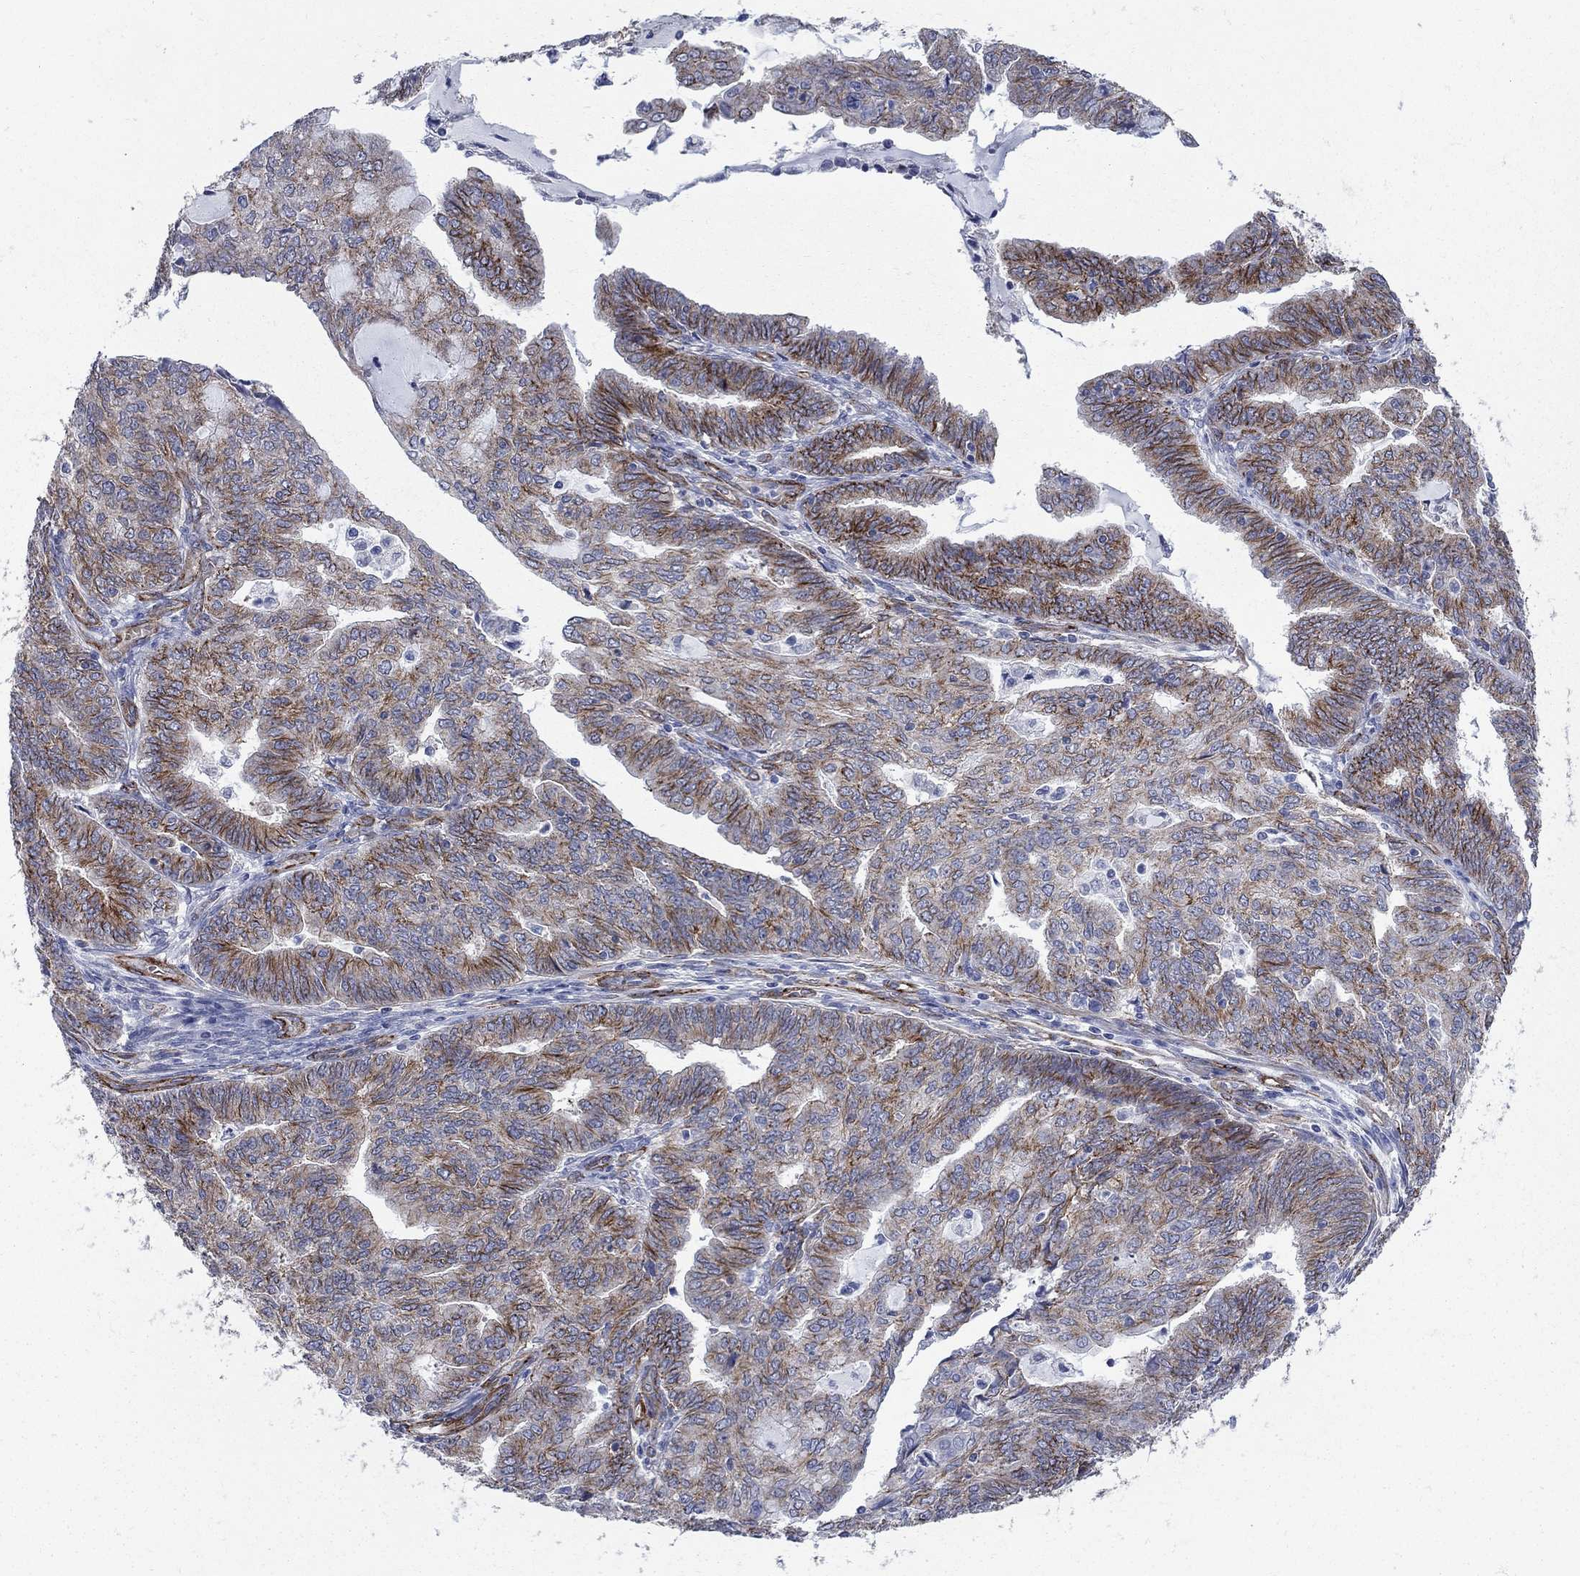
{"staining": {"intensity": "moderate", "quantity": ">75%", "location": "cytoplasmic/membranous"}, "tissue": "endometrial cancer", "cell_type": "Tumor cells", "image_type": "cancer", "snomed": [{"axis": "morphology", "description": "Adenocarcinoma, NOS"}, {"axis": "topography", "description": "Endometrium"}], "caption": "Endometrial cancer was stained to show a protein in brown. There is medium levels of moderate cytoplasmic/membranous positivity in approximately >75% of tumor cells.", "gene": "SEPTIN8", "patient": {"sex": "female", "age": 82}}